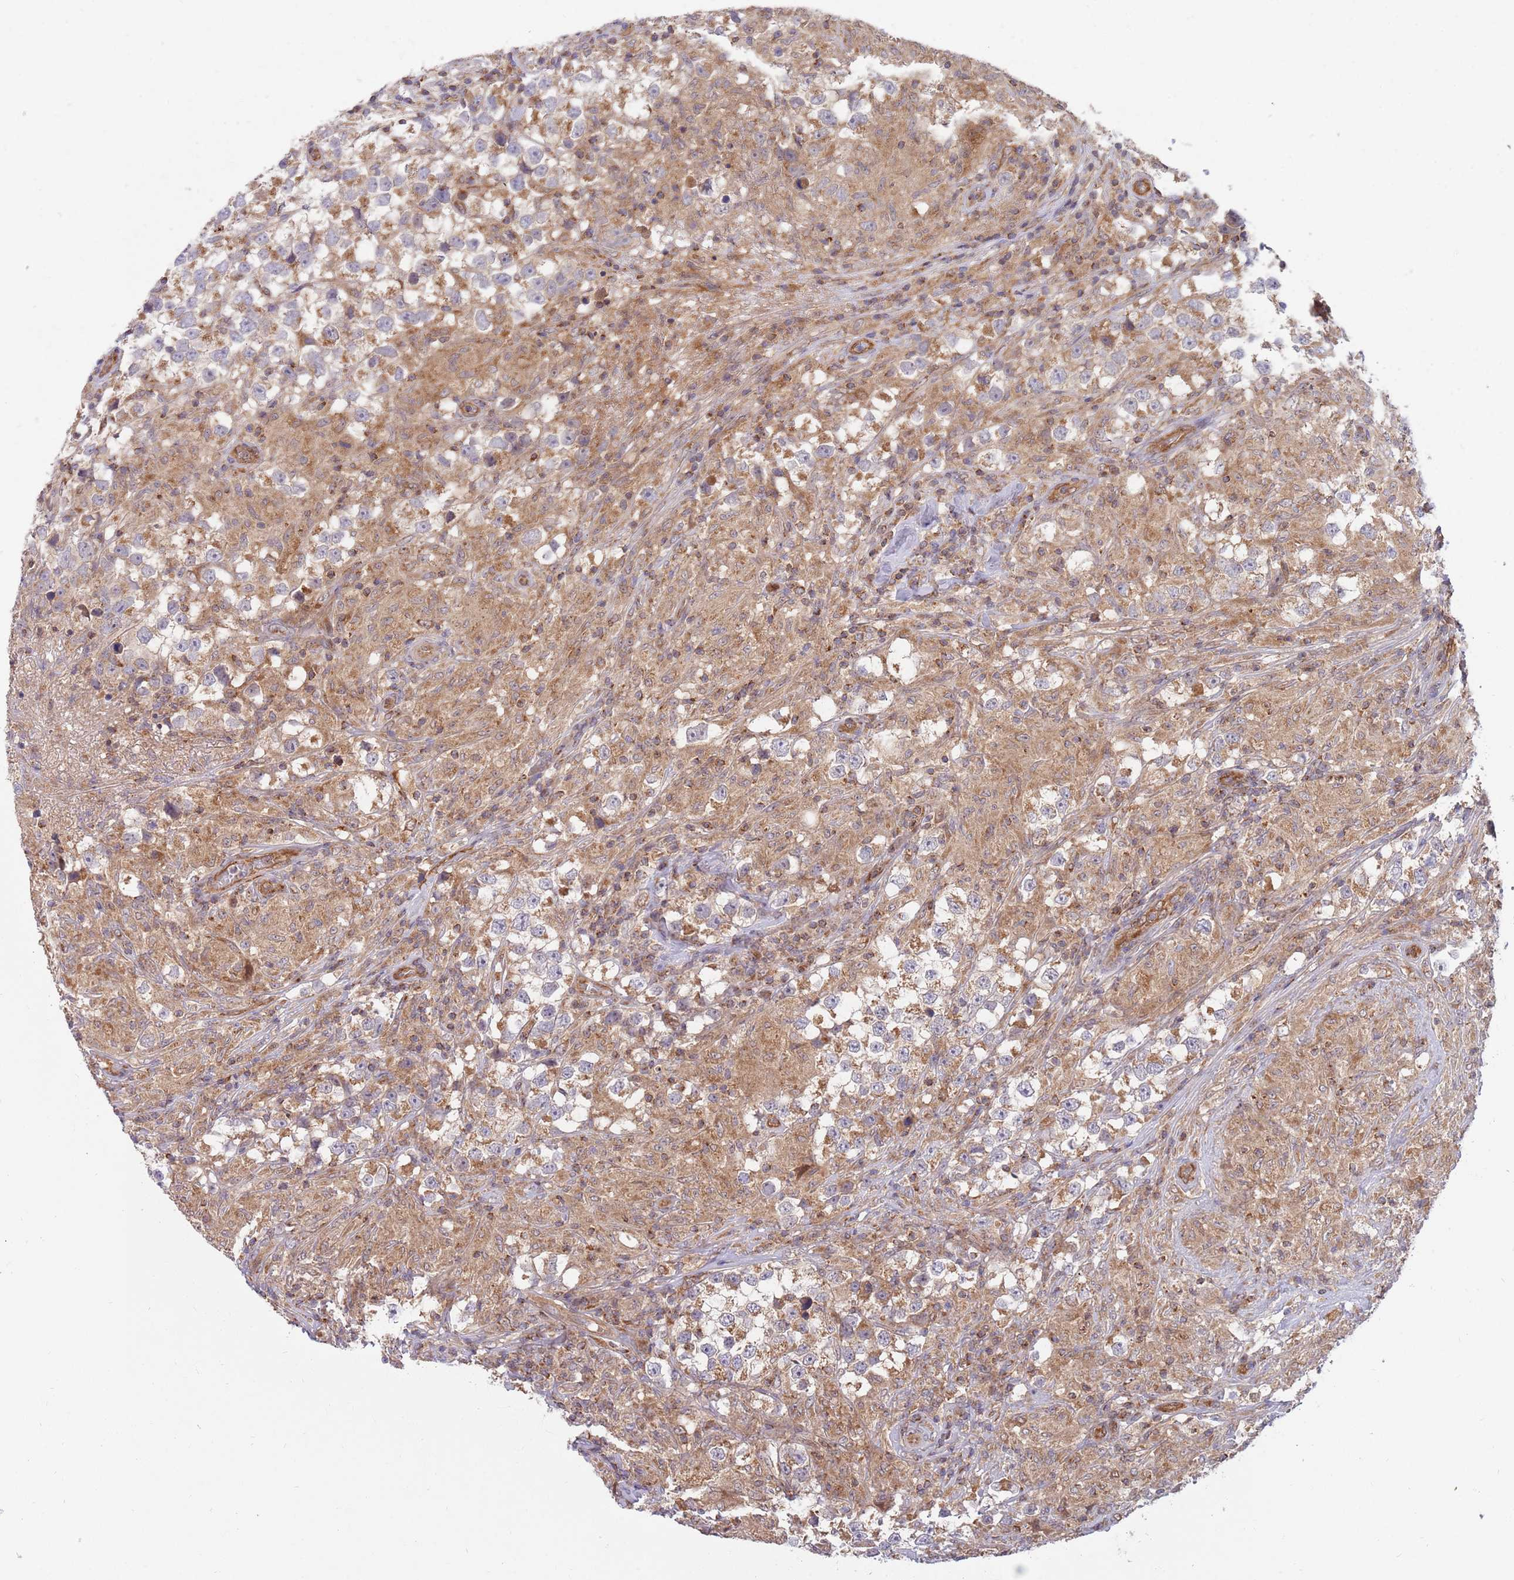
{"staining": {"intensity": "moderate", "quantity": ">75%", "location": "cytoplasmic/membranous"}, "tissue": "testis cancer", "cell_type": "Tumor cells", "image_type": "cancer", "snomed": [{"axis": "morphology", "description": "Seminoma, NOS"}, {"axis": "topography", "description": "Testis"}], "caption": "Immunohistochemistry (DAB (3,3'-diaminobenzidine)) staining of human seminoma (testis) reveals moderate cytoplasmic/membranous protein staining in about >75% of tumor cells.", "gene": "GUK1", "patient": {"sex": "male", "age": 46}}